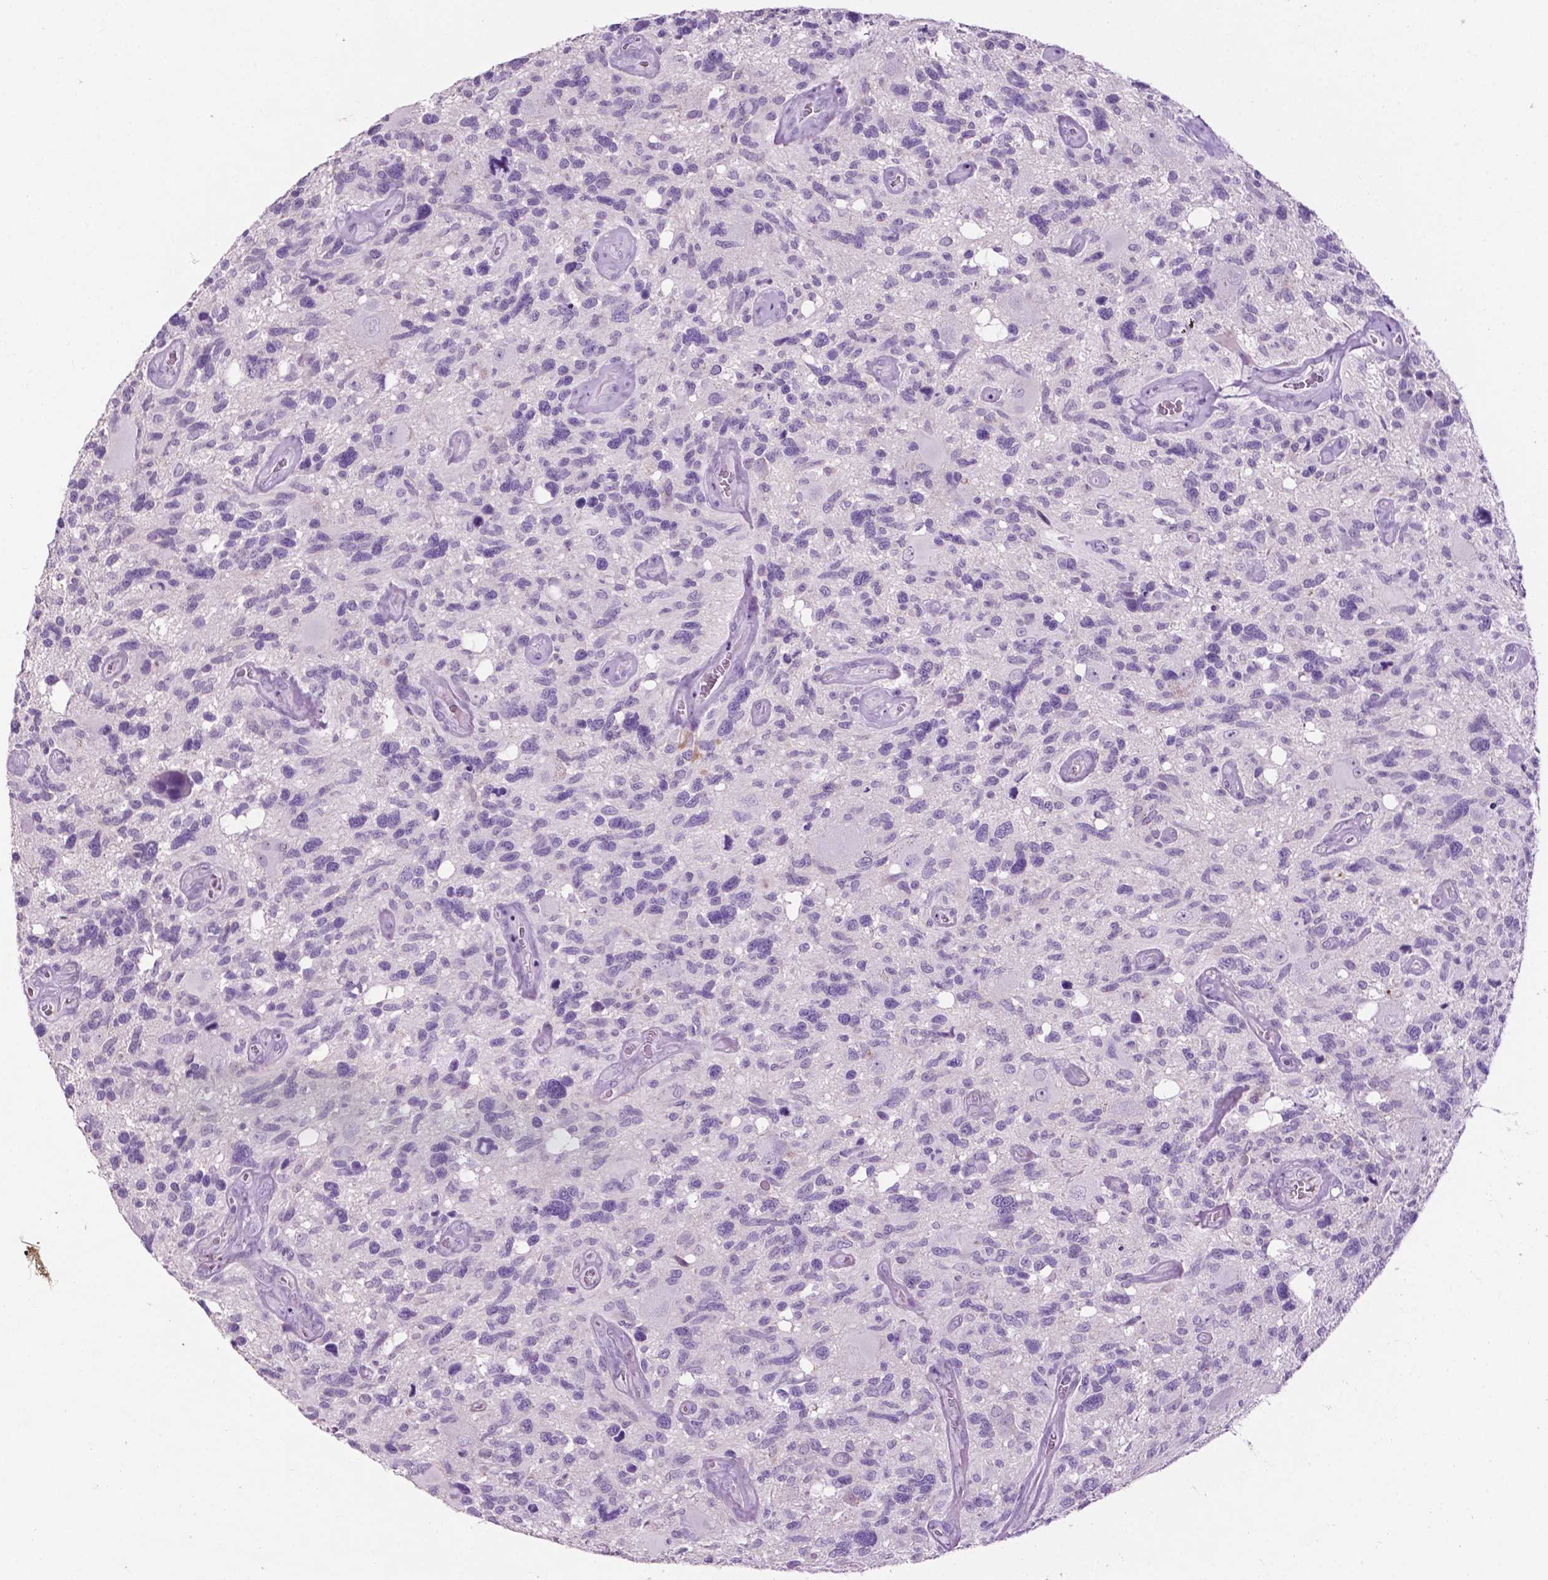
{"staining": {"intensity": "negative", "quantity": "none", "location": "none"}, "tissue": "glioma", "cell_type": "Tumor cells", "image_type": "cancer", "snomed": [{"axis": "morphology", "description": "Glioma, malignant, High grade"}, {"axis": "topography", "description": "Brain"}], "caption": "The image demonstrates no staining of tumor cells in glioma.", "gene": "PHGR1", "patient": {"sex": "male", "age": 49}}